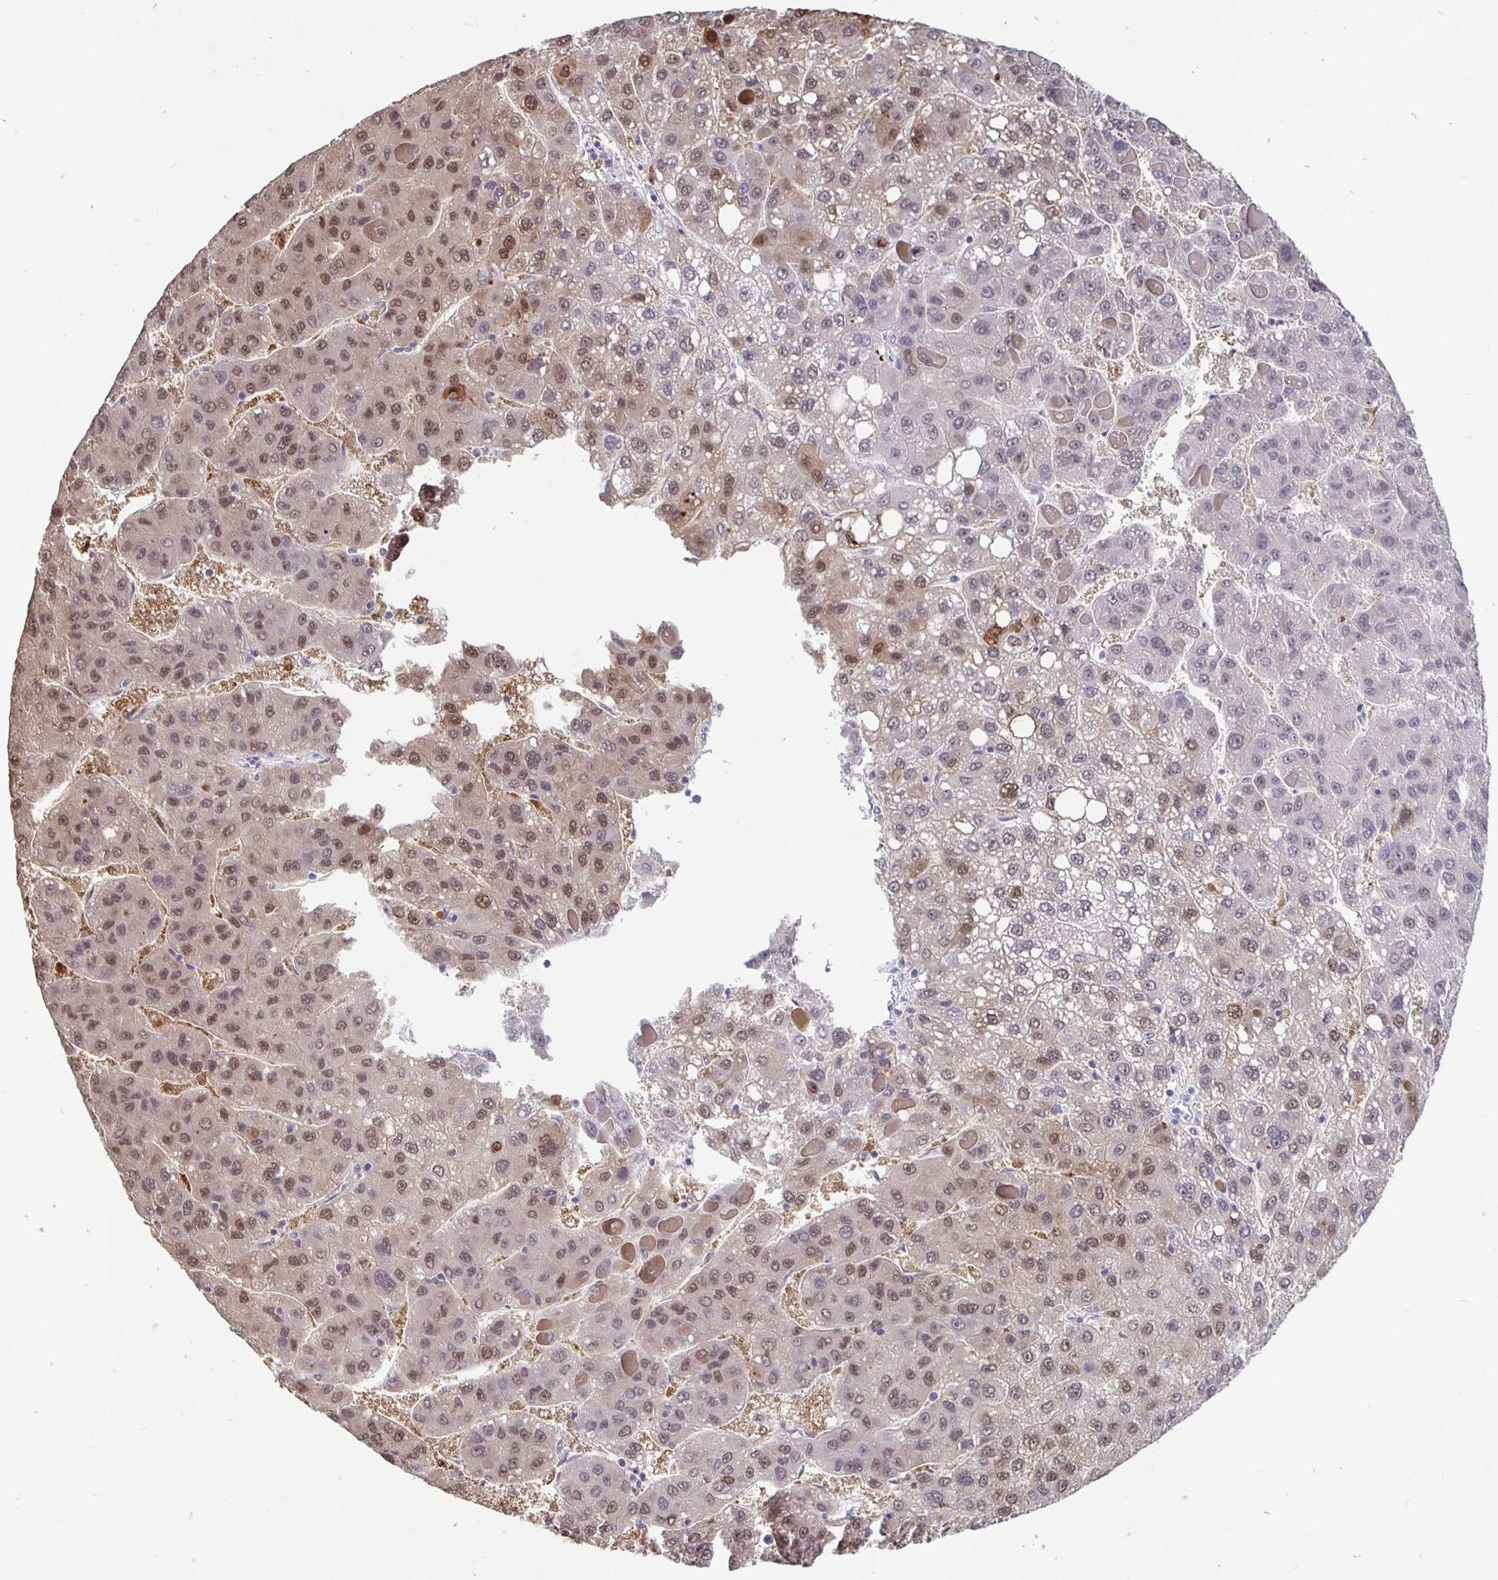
{"staining": {"intensity": "weak", "quantity": ">75%", "location": "nuclear"}, "tissue": "liver cancer", "cell_type": "Tumor cells", "image_type": "cancer", "snomed": [{"axis": "morphology", "description": "Carcinoma, Hepatocellular, NOS"}, {"axis": "topography", "description": "Liver"}], "caption": "Immunohistochemistry (IHC) image of human liver cancer (hepatocellular carcinoma) stained for a protein (brown), which demonstrates low levels of weak nuclear expression in about >75% of tumor cells.", "gene": "ZNF691", "patient": {"sex": "female", "age": 82}}